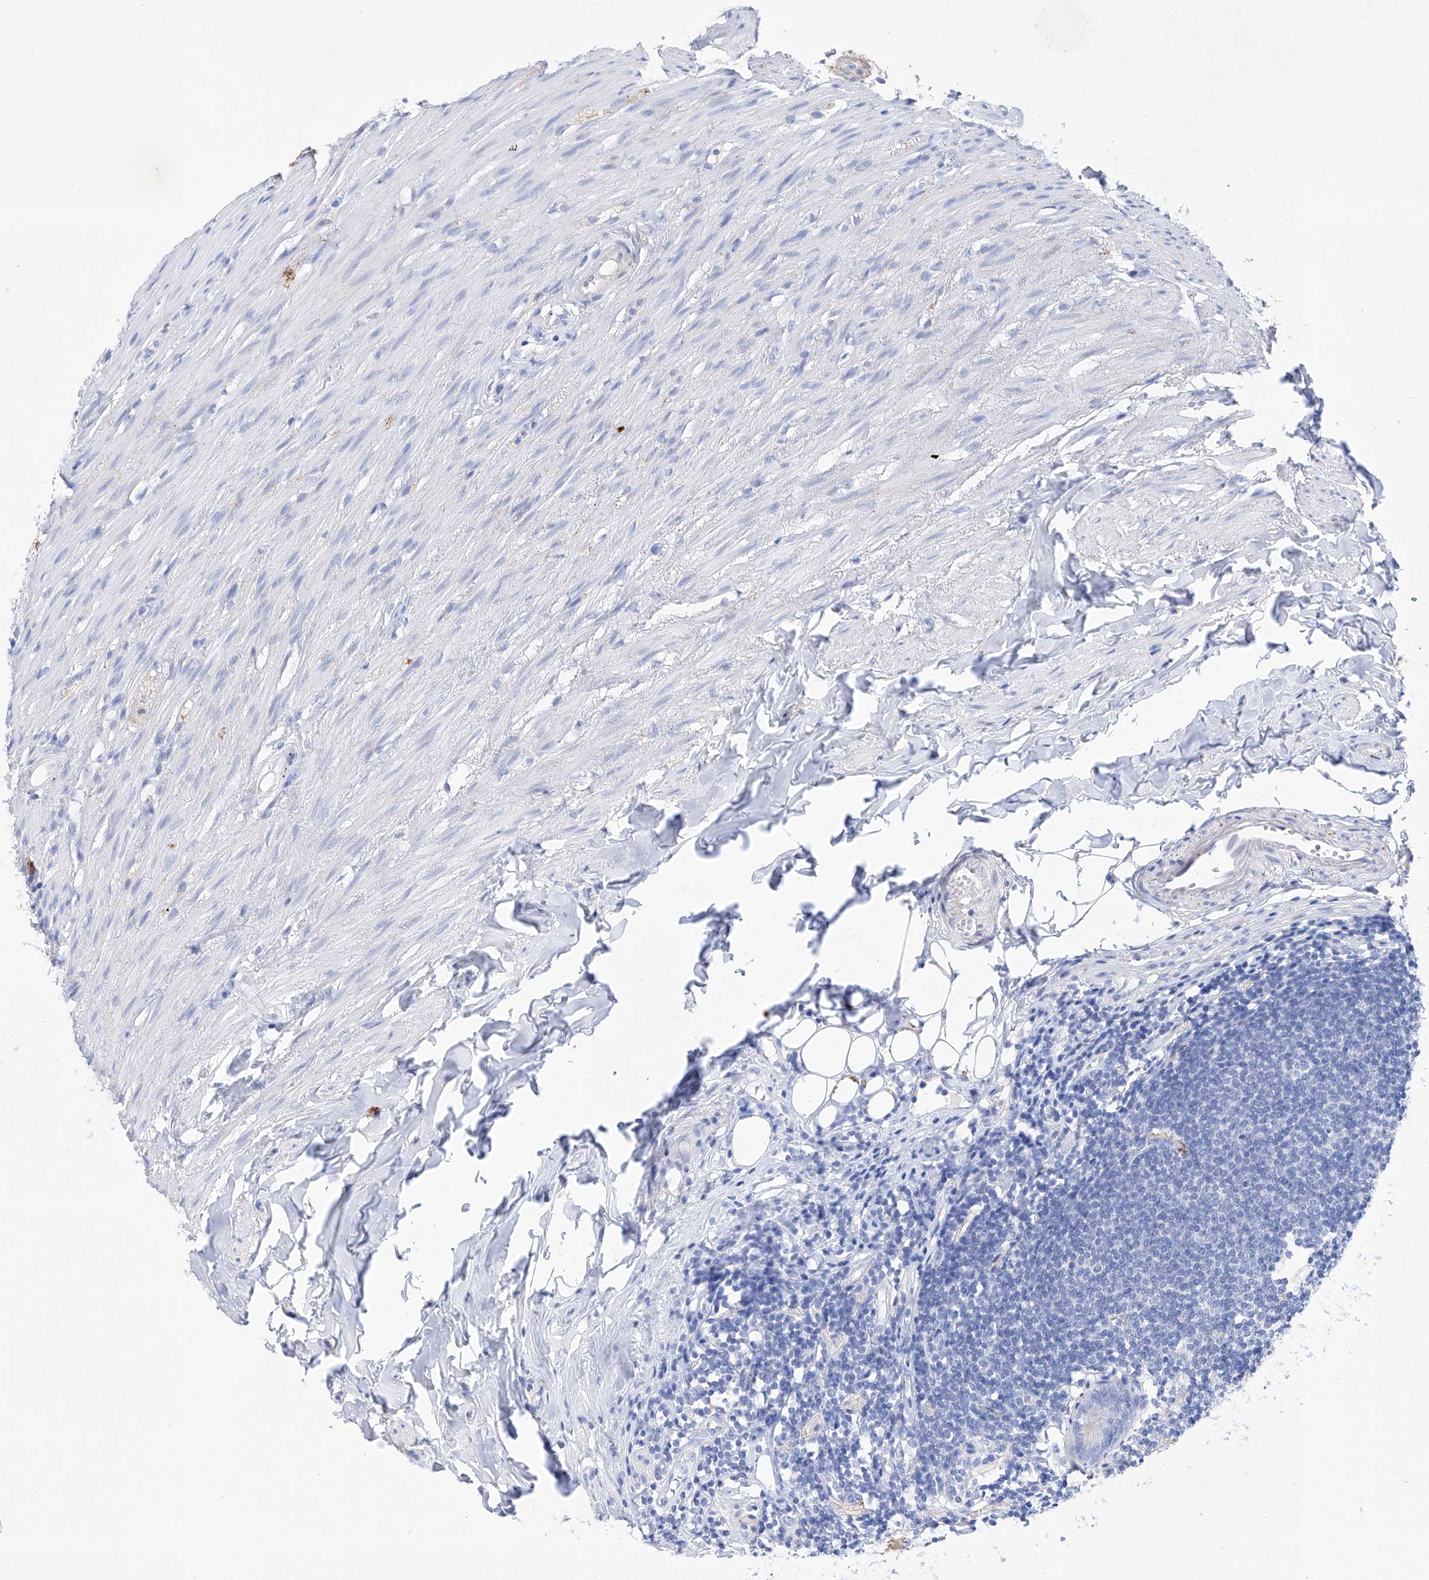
{"staining": {"intensity": "negative", "quantity": "none", "location": "none"}, "tissue": "appendix", "cell_type": "Glandular cells", "image_type": "normal", "snomed": [{"axis": "morphology", "description": "Normal tissue, NOS"}, {"axis": "topography", "description": "Appendix"}], "caption": "High power microscopy micrograph of an immunohistochemistry photomicrograph of benign appendix, revealing no significant positivity in glandular cells. Brightfield microscopy of IHC stained with DAB (3,3'-diaminobenzidine) (brown) and hematoxylin (blue), captured at high magnification.", "gene": "LURAP1", "patient": {"sex": "female", "age": 62}}